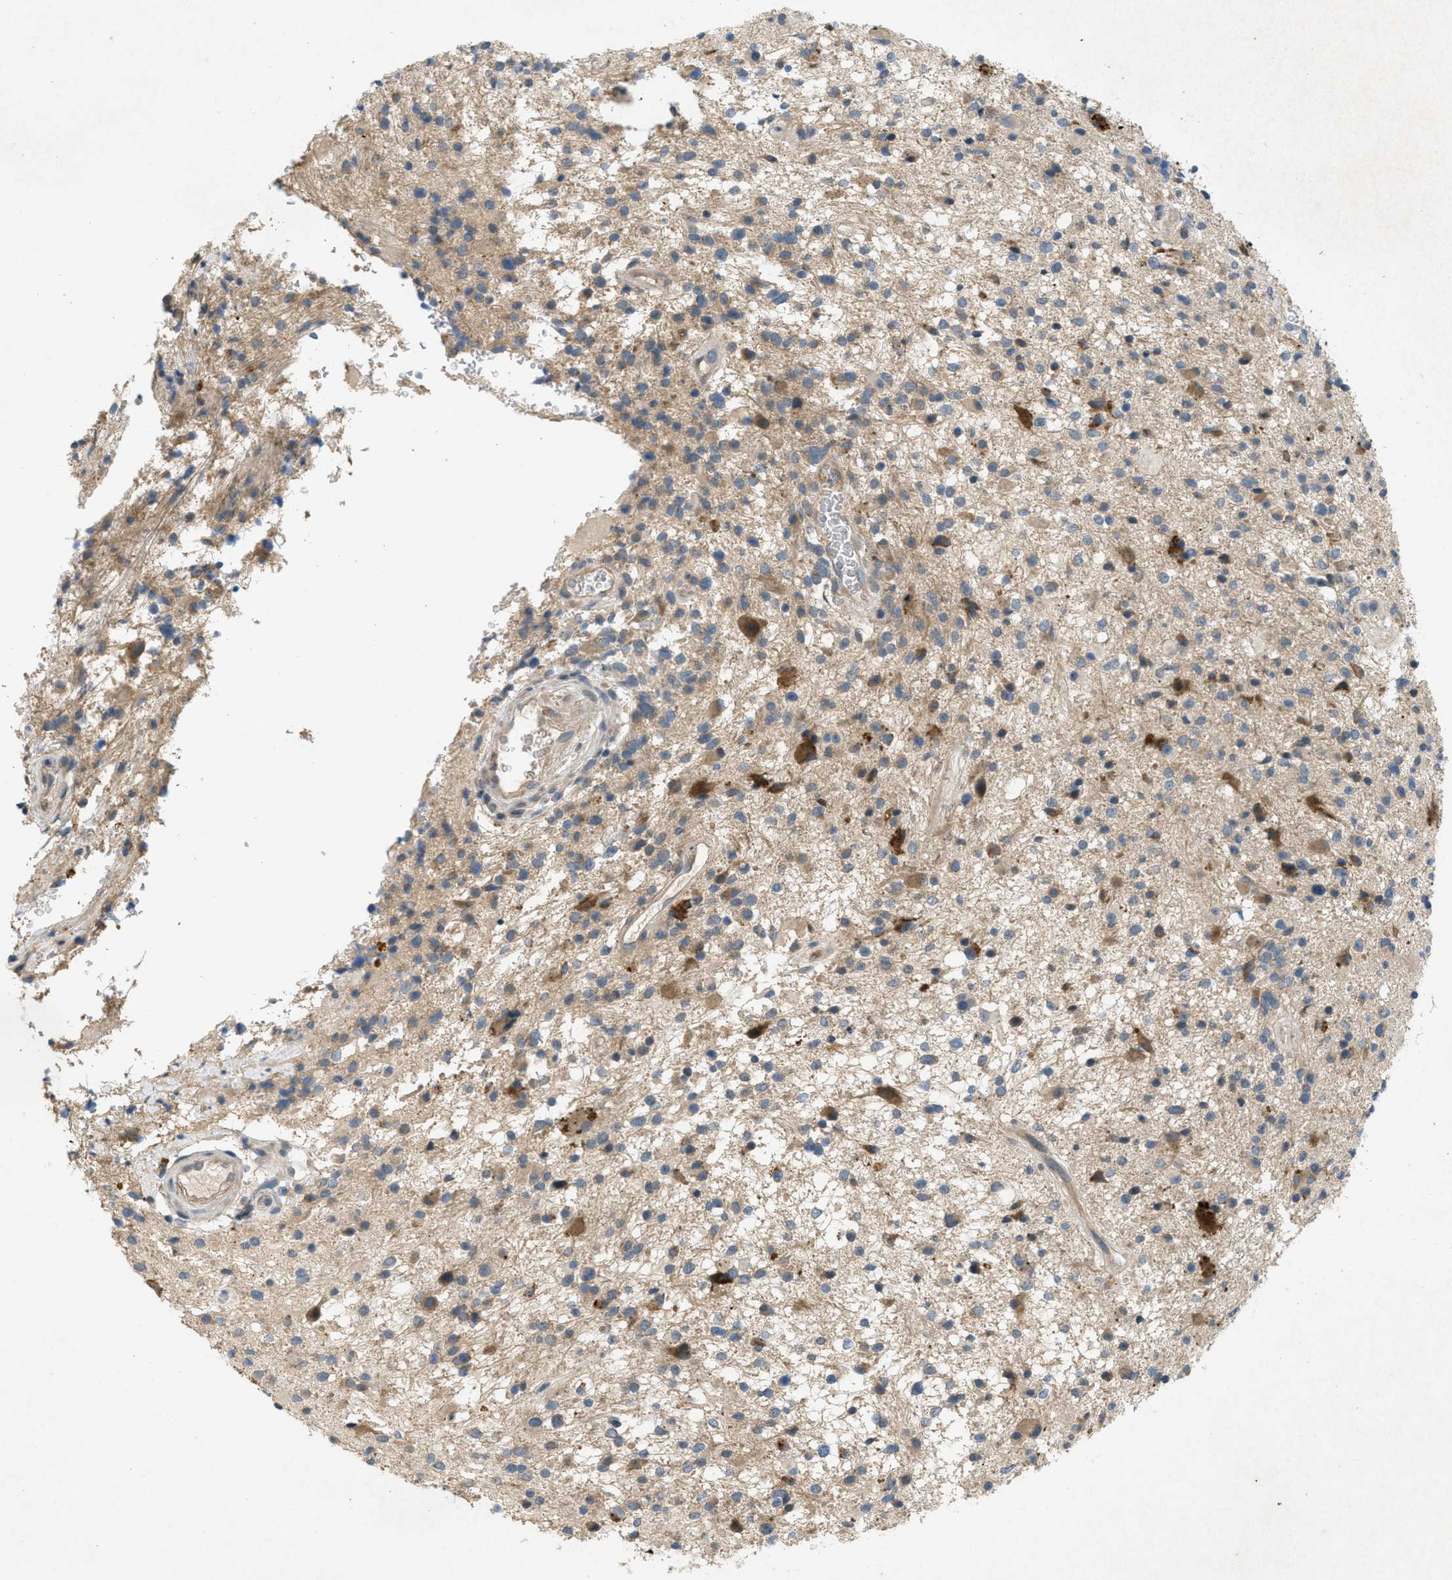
{"staining": {"intensity": "weak", "quantity": "<25%", "location": "cytoplasmic/membranous"}, "tissue": "glioma", "cell_type": "Tumor cells", "image_type": "cancer", "snomed": [{"axis": "morphology", "description": "Glioma, malignant, High grade"}, {"axis": "topography", "description": "Brain"}], "caption": "Tumor cells are negative for brown protein staining in glioma.", "gene": "ADCY6", "patient": {"sex": "male", "age": 33}}